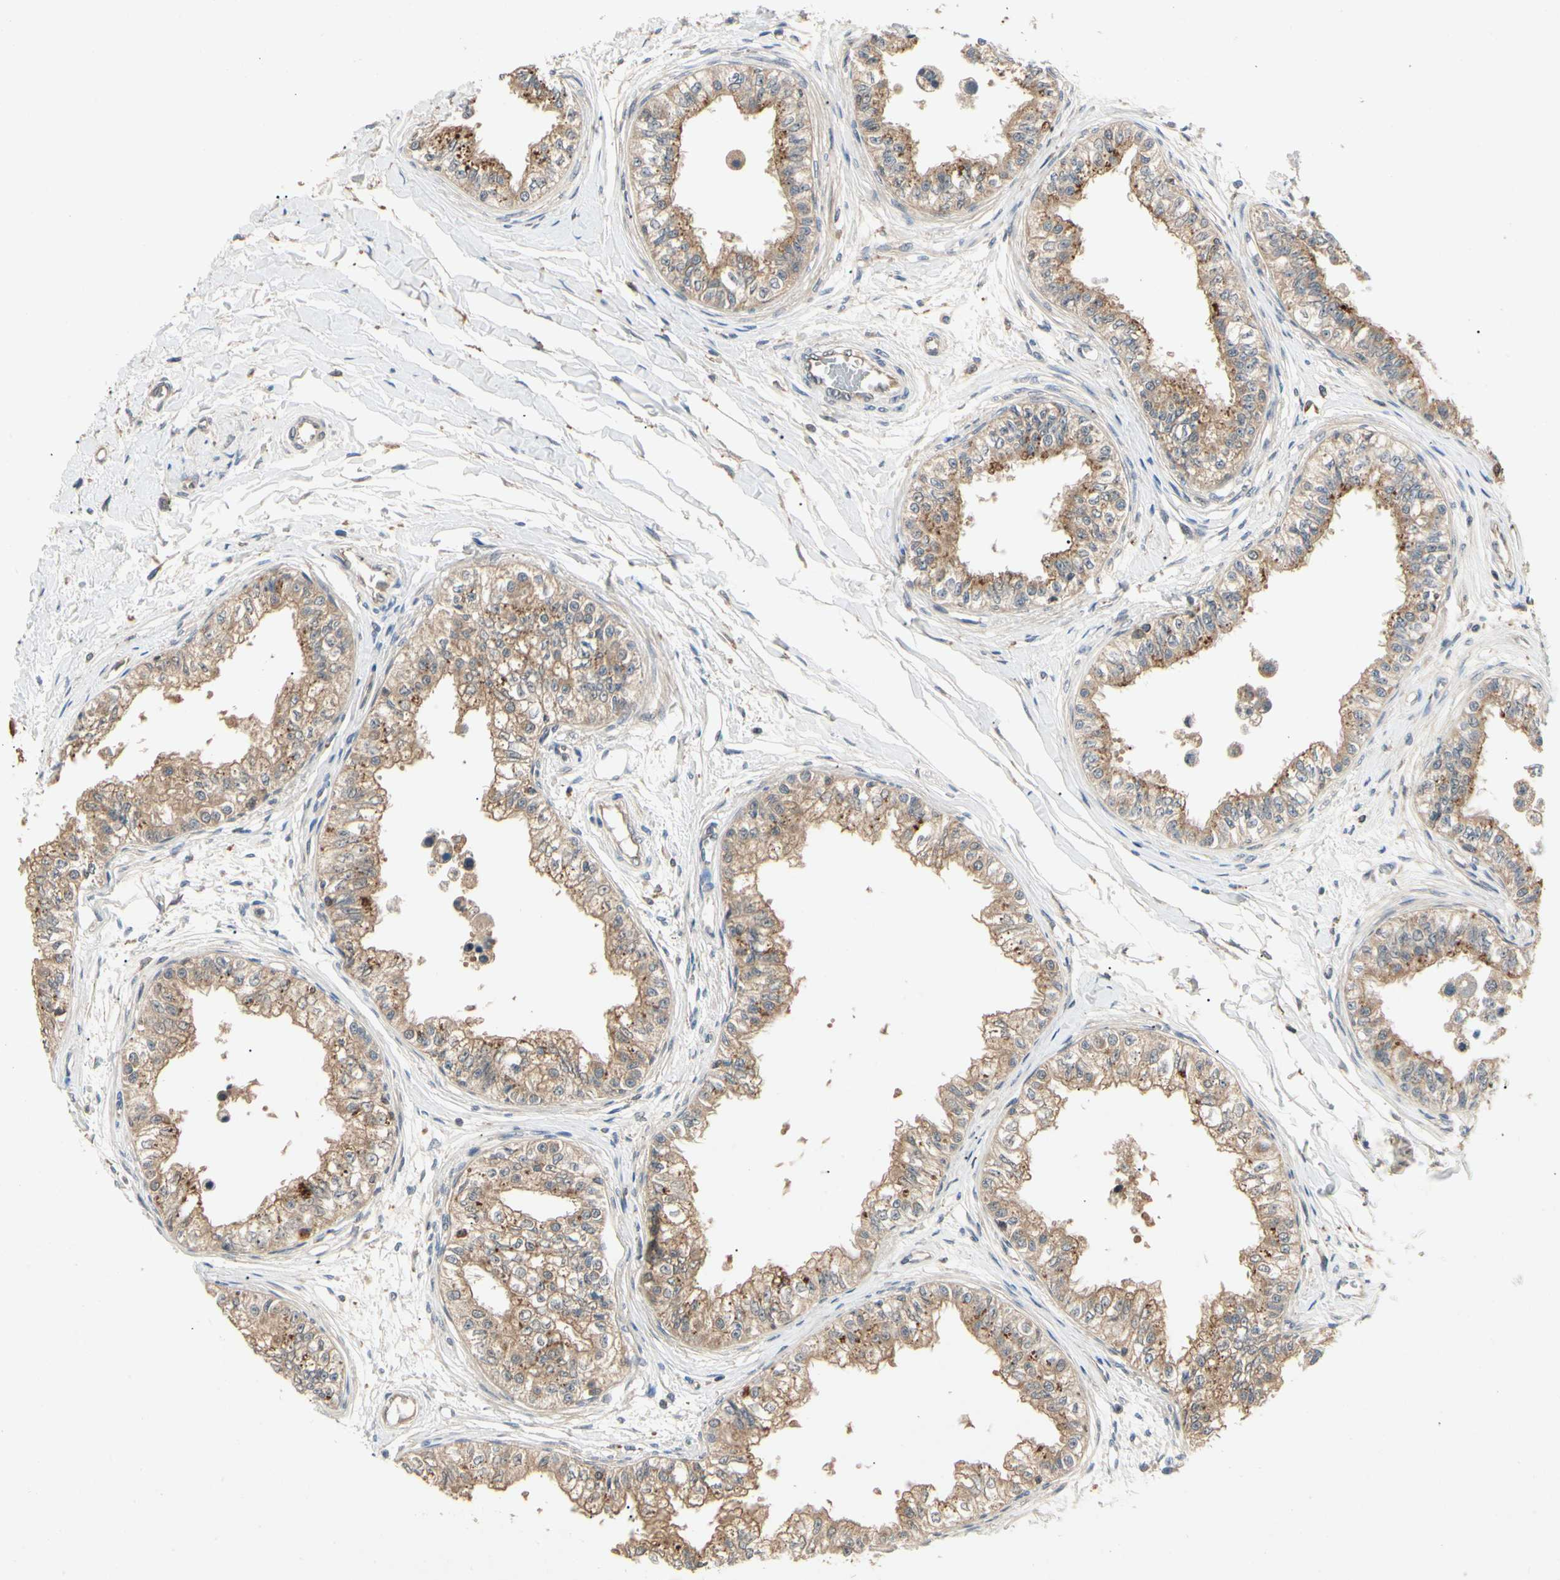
{"staining": {"intensity": "strong", "quantity": ">75%", "location": "cytoplasmic/membranous"}, "tissue": "epididymis", "cell_type": "Glandular cells", "image_type": "normal", "snomed": [{"axis": "morphology", "description": "Normal tissue, NOS"}, {"axis": "morphology", "description": "Adenocarcinoma, metastatic, NOS"}, {"axis": "topography", "description": "Testis"}, {"axis": "topography", "description": "Epididymis"}], "caption": "Protein staining displays strong cytoplasmic/membranous staining in approximately >75% of glandular cells in normal epididymis. The protein is shown in brown color, while the nuclei are stained blue.", "gene": "RNF14", "patient": {"sex": "male", "age": 26}}